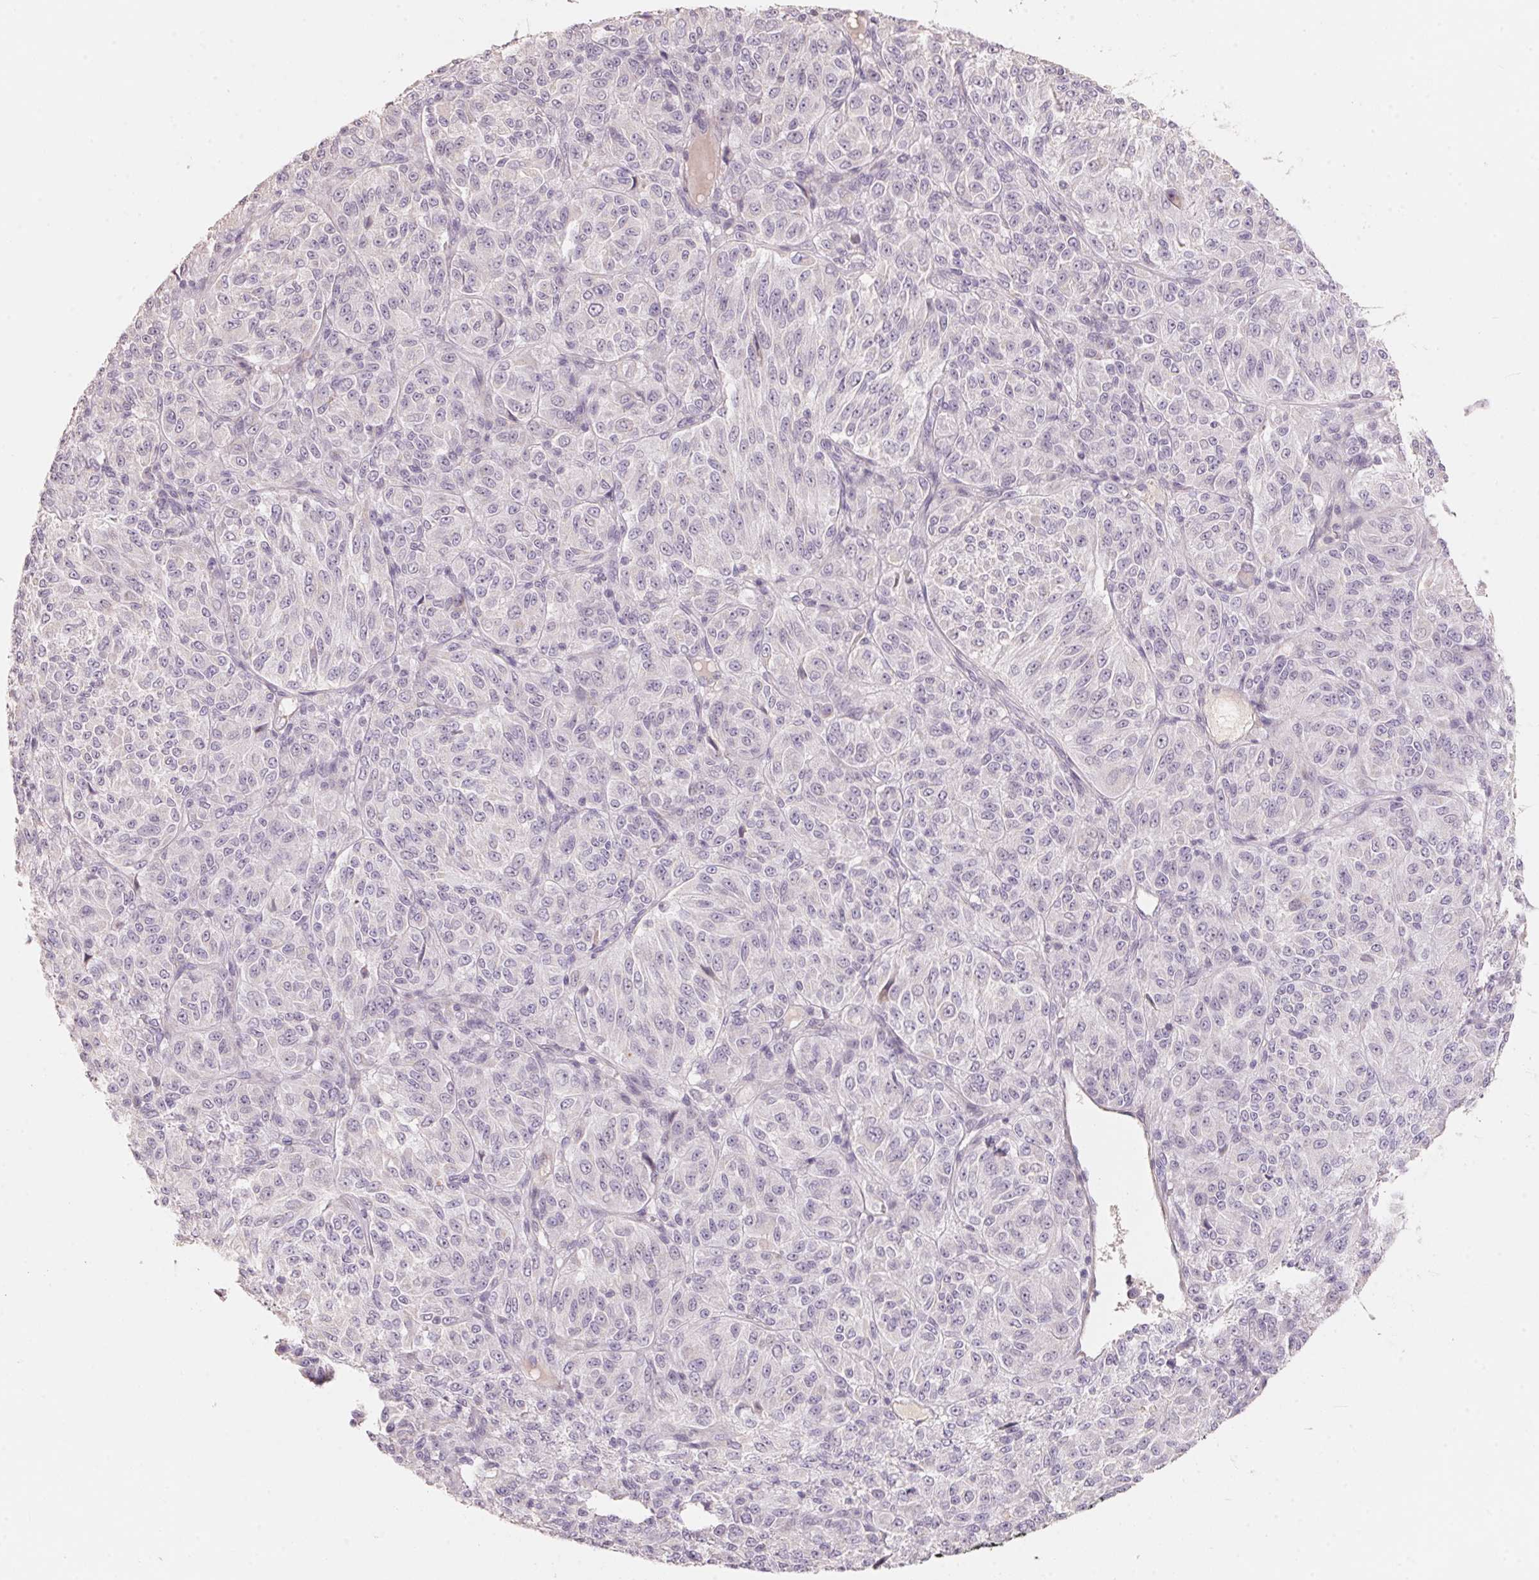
{"staining": {"intensity": "negative", "quantity": "none", "location": "none"}, "tissue": "melanoma", "cell_type": "Tumor cells", "image_type": "cancer", "snomed": [{"axis": "morphology", "description": "Malignant melanoma, Metastatic site"}, {"axis": "topography", "description": "Brain"}], "caption": "This is an IHC photomicrograph of melanoma. There is no staining in tumor cells.", "gene": "TP53AIP1", "patient": {"sex": "female", "age": 56}}